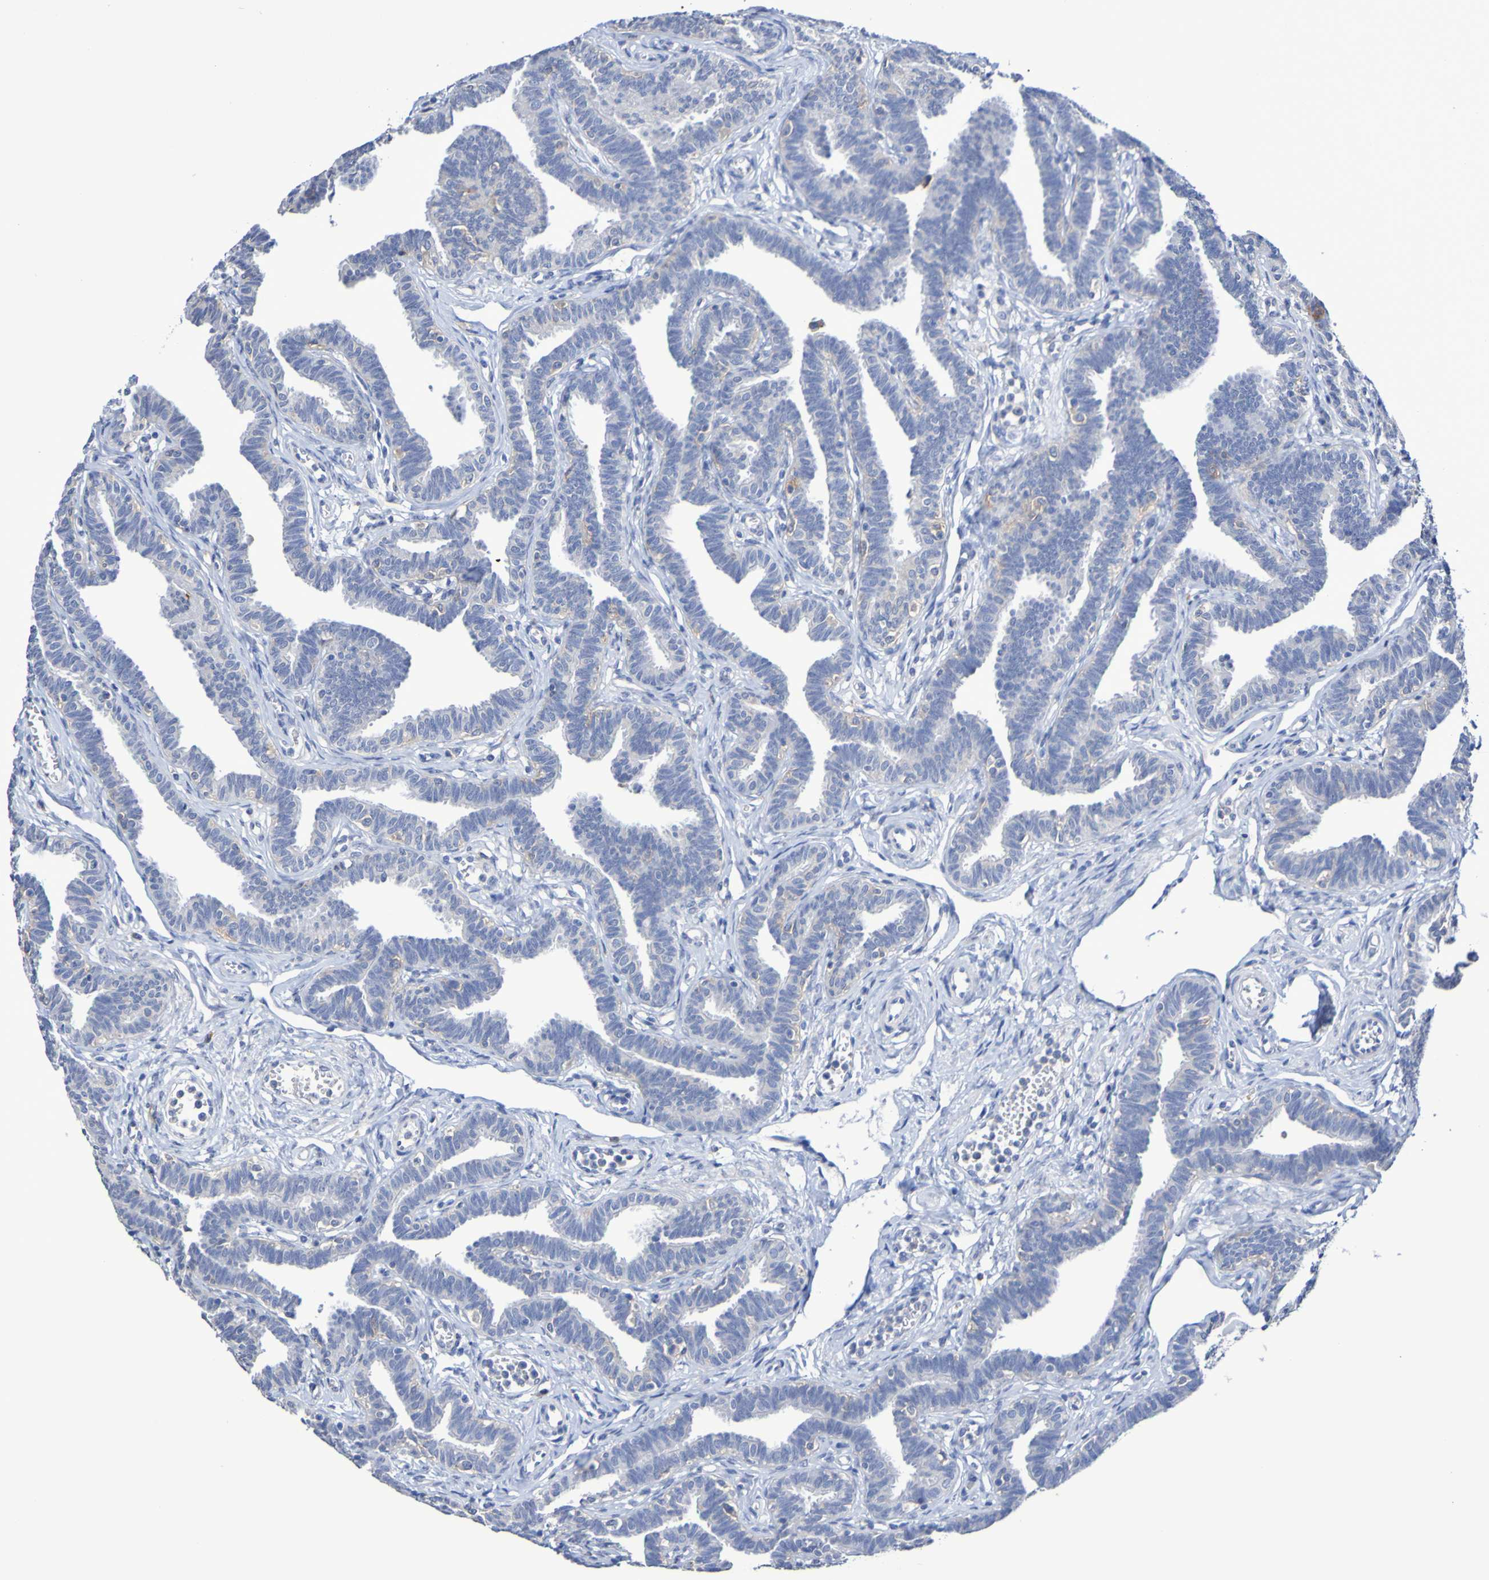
{"staining": {"intensity": "negative", "quantity": "none", "location": "none"}, "tissue": "fallopian tube", "cell_type": "Glandular cells", "image_type": "normal", "snomed": [{"axis": "morphology", "description": "Normal tissue, NOS"}, {"axis": "topography", "description": "Fallopian tube"}, {"axis": "topography", "description": "Ovary"}], "caption": "This is an immunohistochemistry micrograph of benign human fallopian tube. There is no staining in glandular cells.", "gene": "SLC3A2", "patient": {"sex": "female", "age": 23}}